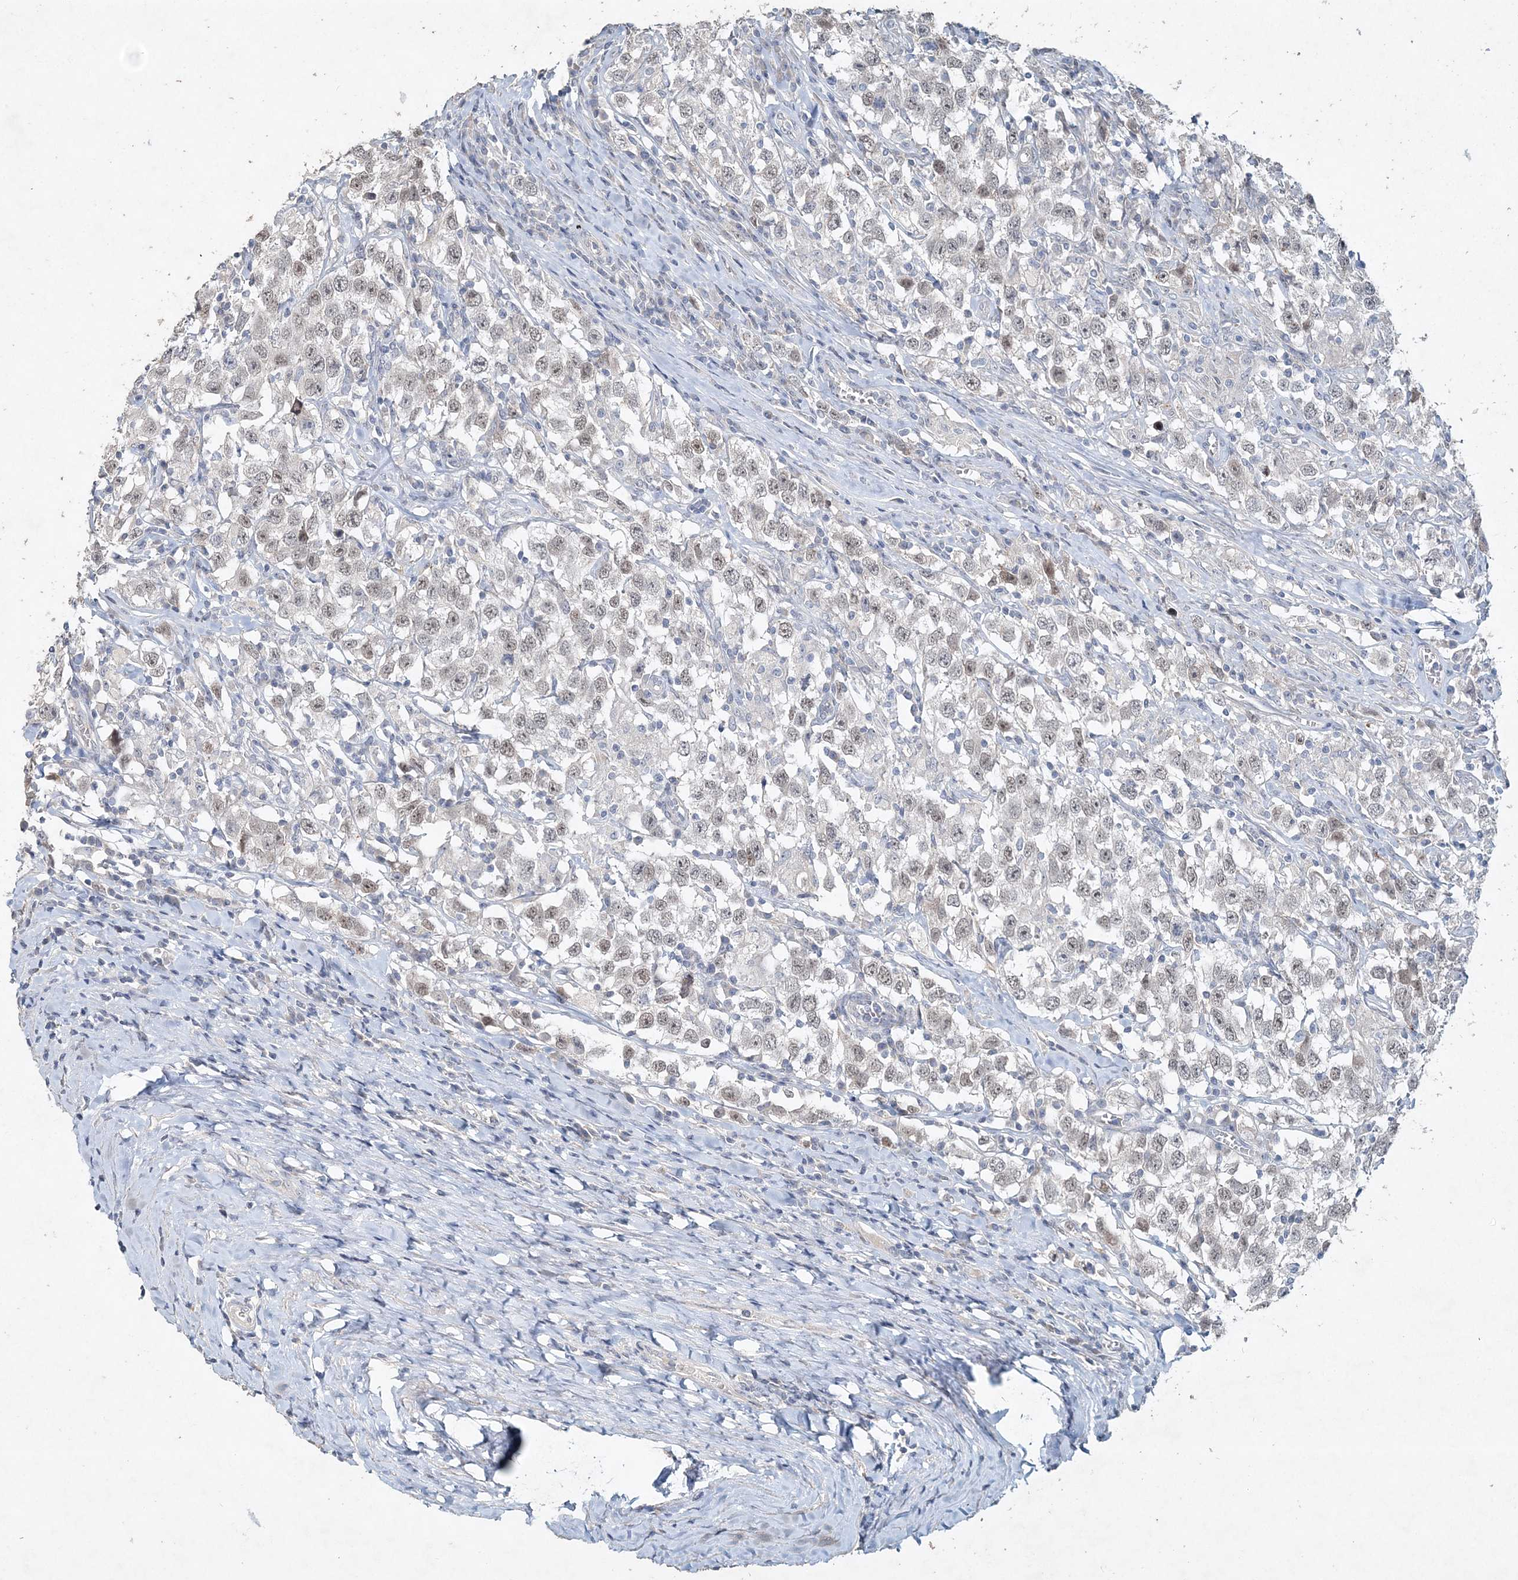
{"staining": {"intensity": "weak", "quantity": "25%-75%", "location": "nuclear"}, "tissue": "testis cancer", "cell_type": "Tumor cells", "image_type": "cancer", "snomed": [{"axis": "morphology", "description": "Seminoma, NOS"}, {"axis": "topography", "description": "Testis"}], "caption": "Immunohistochemistry staining of testis cancer (seminoma), which reveals low levels of weak nuclear expression in approximately 25%-75% of tumor cells indicating weak nuclear protein expression. The staining was performed using DAB (brown) for protein detection and nuclei were counterstained in hematoxylin (blue).", "gene": "DNAH5", "patient": {"sex": "male", "age": 41}}